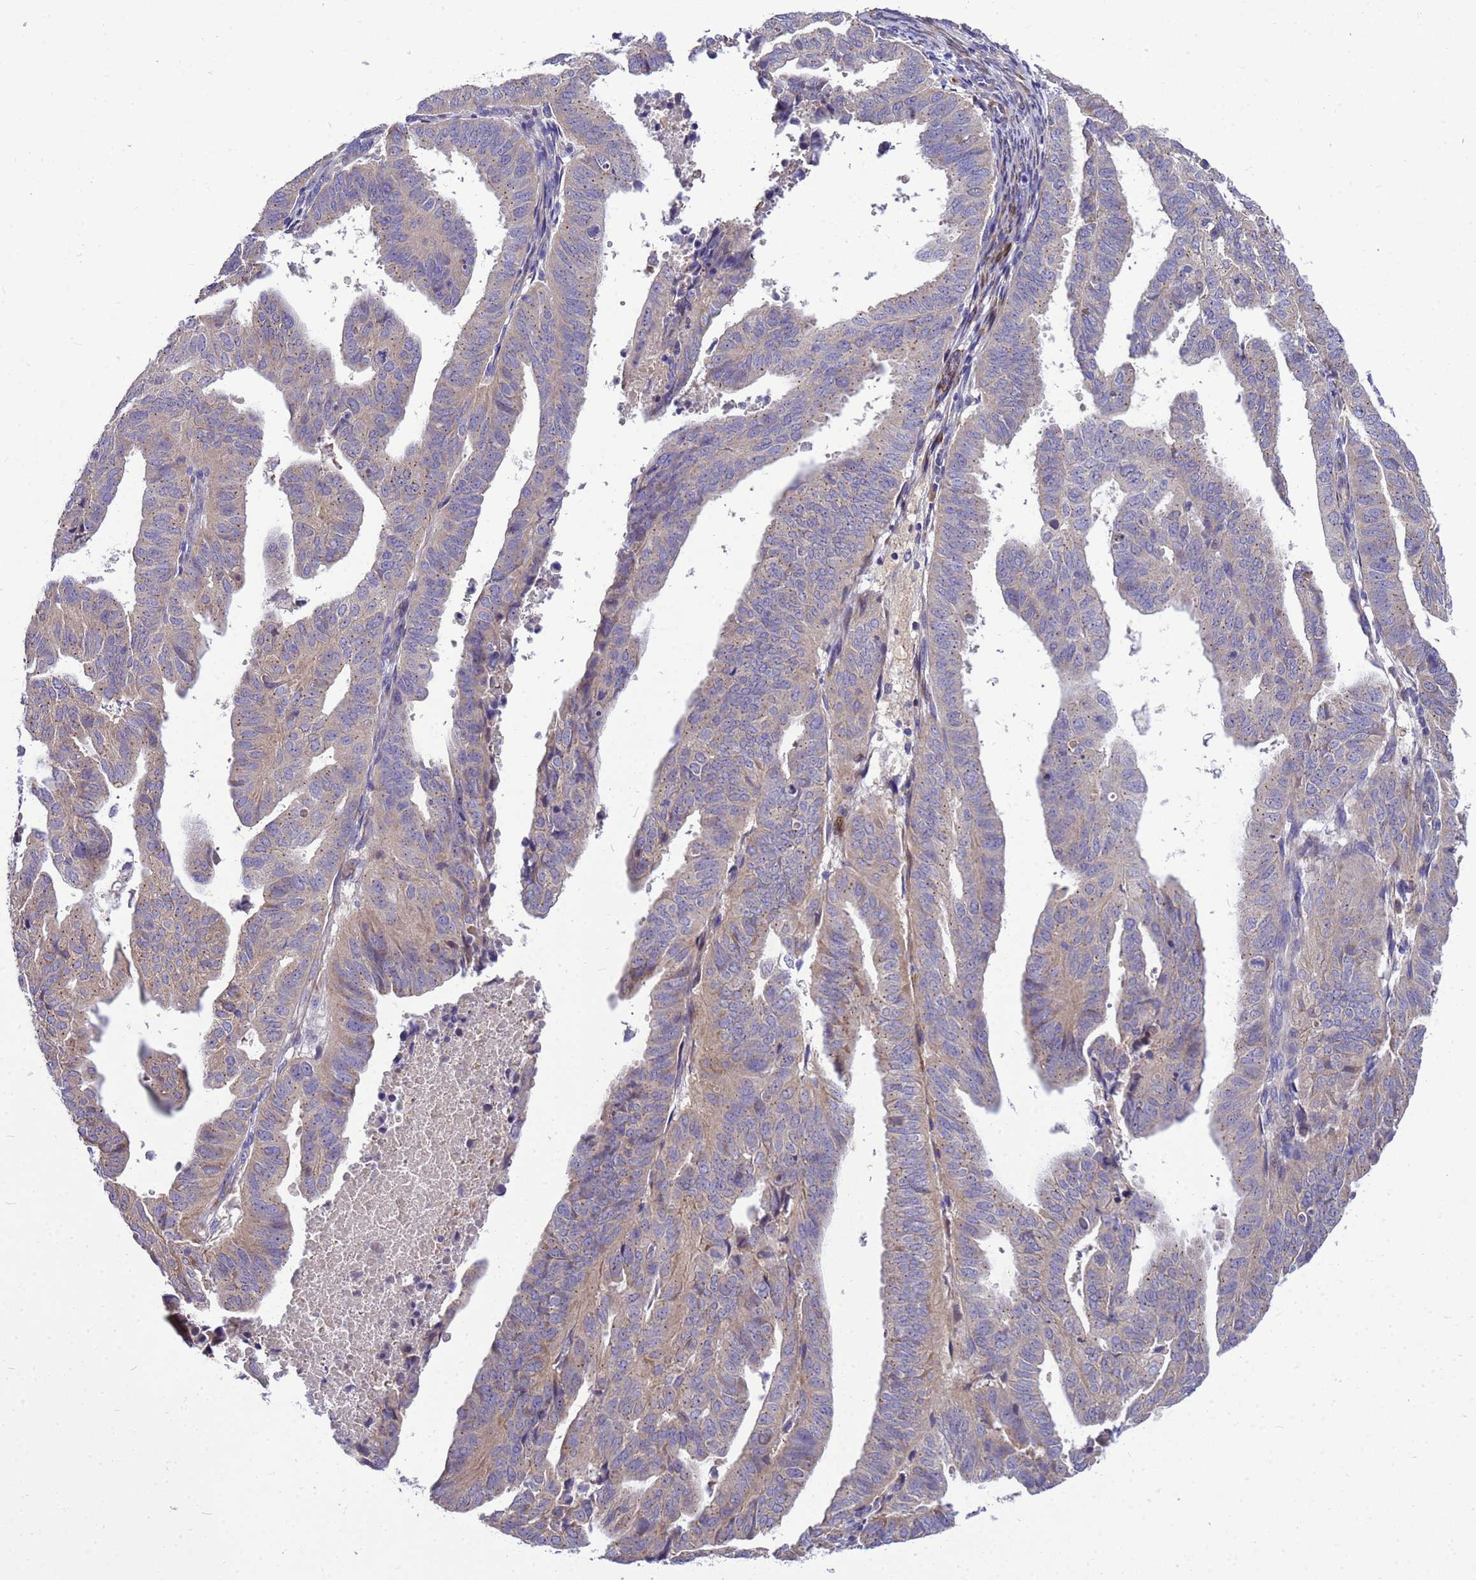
{"staining": {"intensity": "weak", "quantity": "25%-75%", "location": "cytoplasmic/membranous"}, "tissue": "endometrial cancer", "cell_type": "Tumor cells", "image_type": "cancer", "snomed": [{"axis": "morphology", "description": "Adenocarcinoma, NOS"}, {"axis": "topography", "description": "Uterus"}], "caption": "Immunohistochemical staining of human adenocarcinoma (endometrial) displays weak cytoplasmic/membranous protein positivity in about 25%-75% of tumor cells.", "gene": "POP7", "patient": {"sex": "female", "age": 77}}